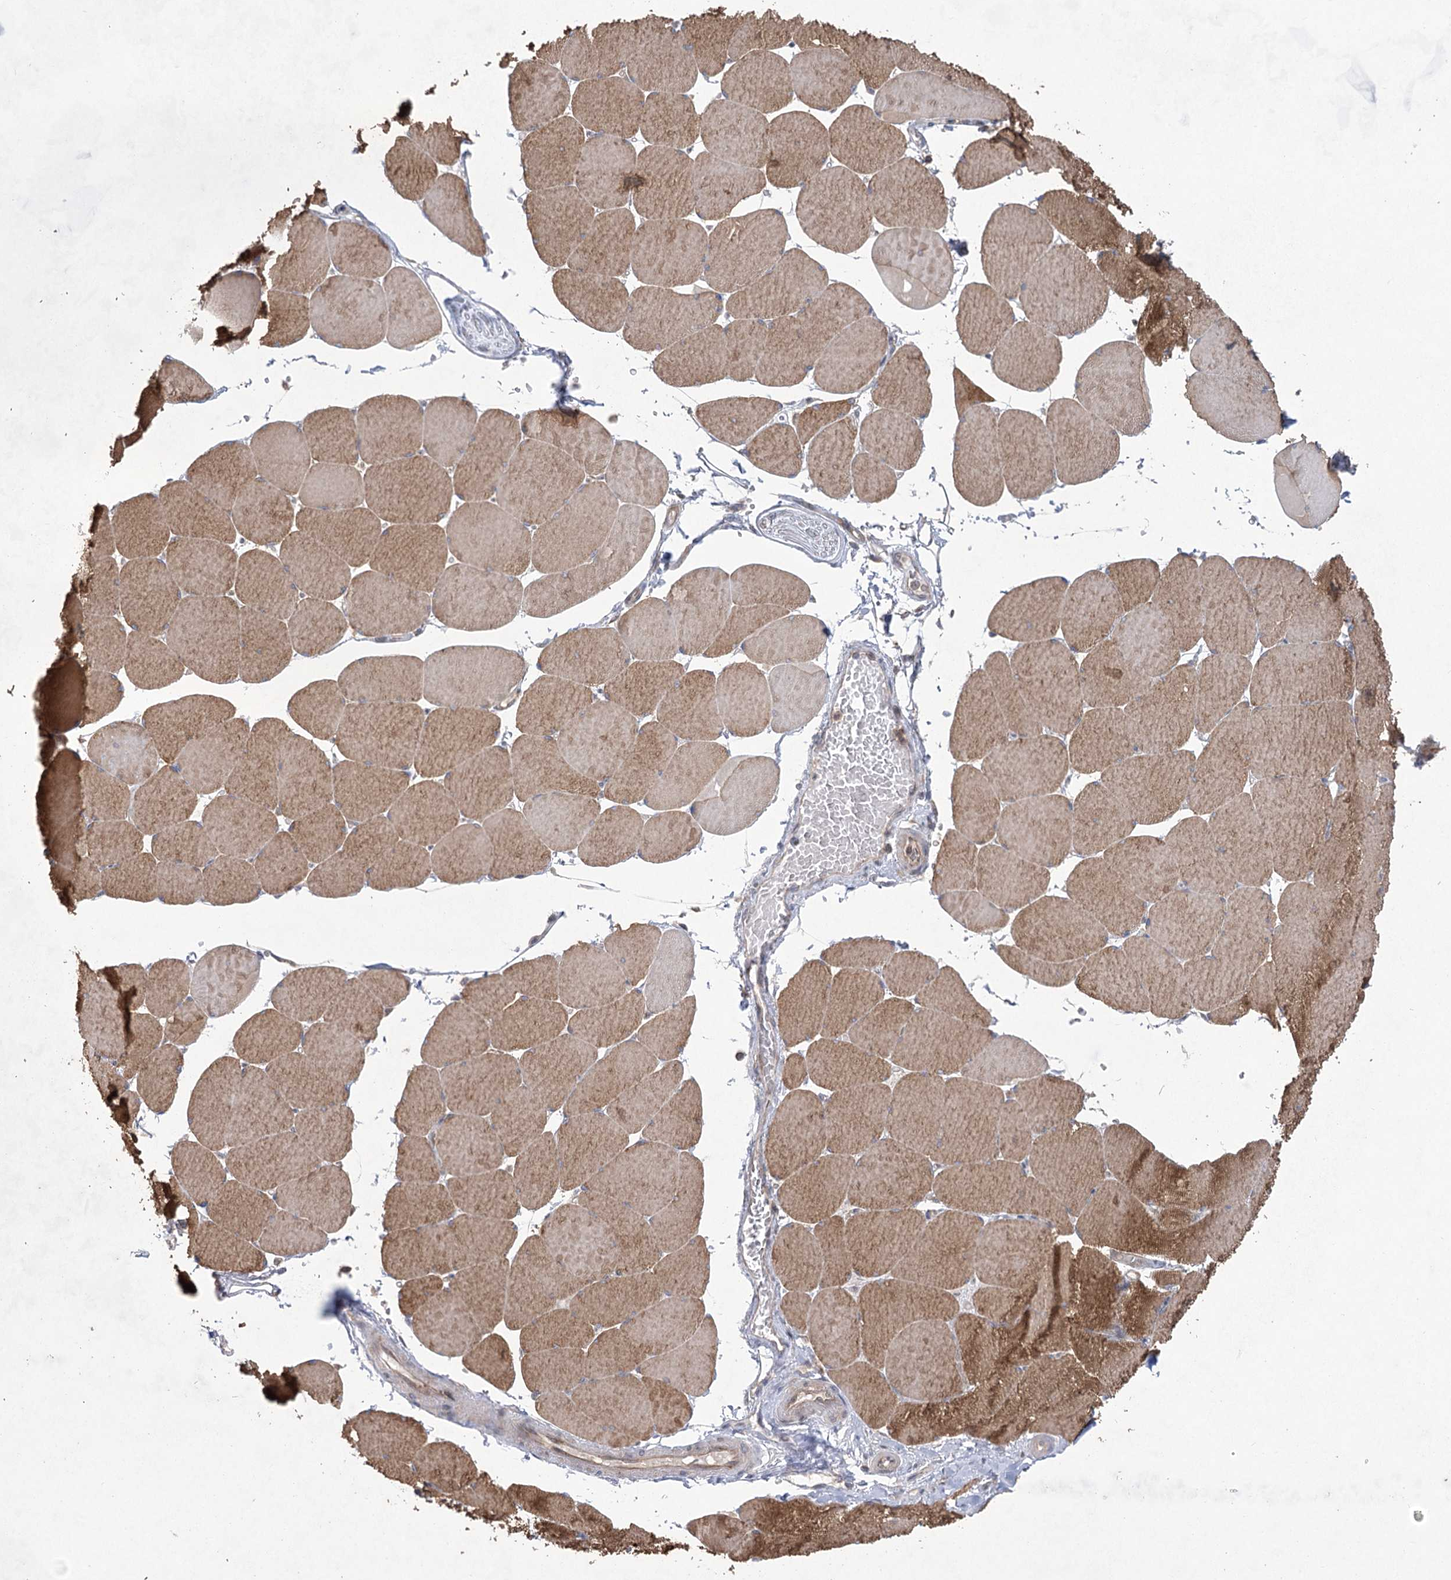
{"staining": {"intensity": "strong", "quantity": "25%-75%", "location": "cytoplasmic/membranous"}, "tissue": "skeletal muscle", "cell_type": "Myocytes", "image_type": "normal", "snomed": [{"axis": "morphology", "description": "Normal tissue, NOS"}, {"axis": "topography", "description": "Skeletal muscle"}, {"axis": "topography", "description": "Head-Neck"}], "caption": "IHC staining of benign skeletal muscle, which shows high levels of strong cytoplasmic/membranous expression in approximately 25%-75% of myocytes indicating strong cytoplasmic/membranous protein expression. The staining was performed using DAB (brown) for protein detection and nuclei were counterstained in hematoxylin (blue).", "gene": "EIF3A", "patient": {"sex": "male", "age": 66}}